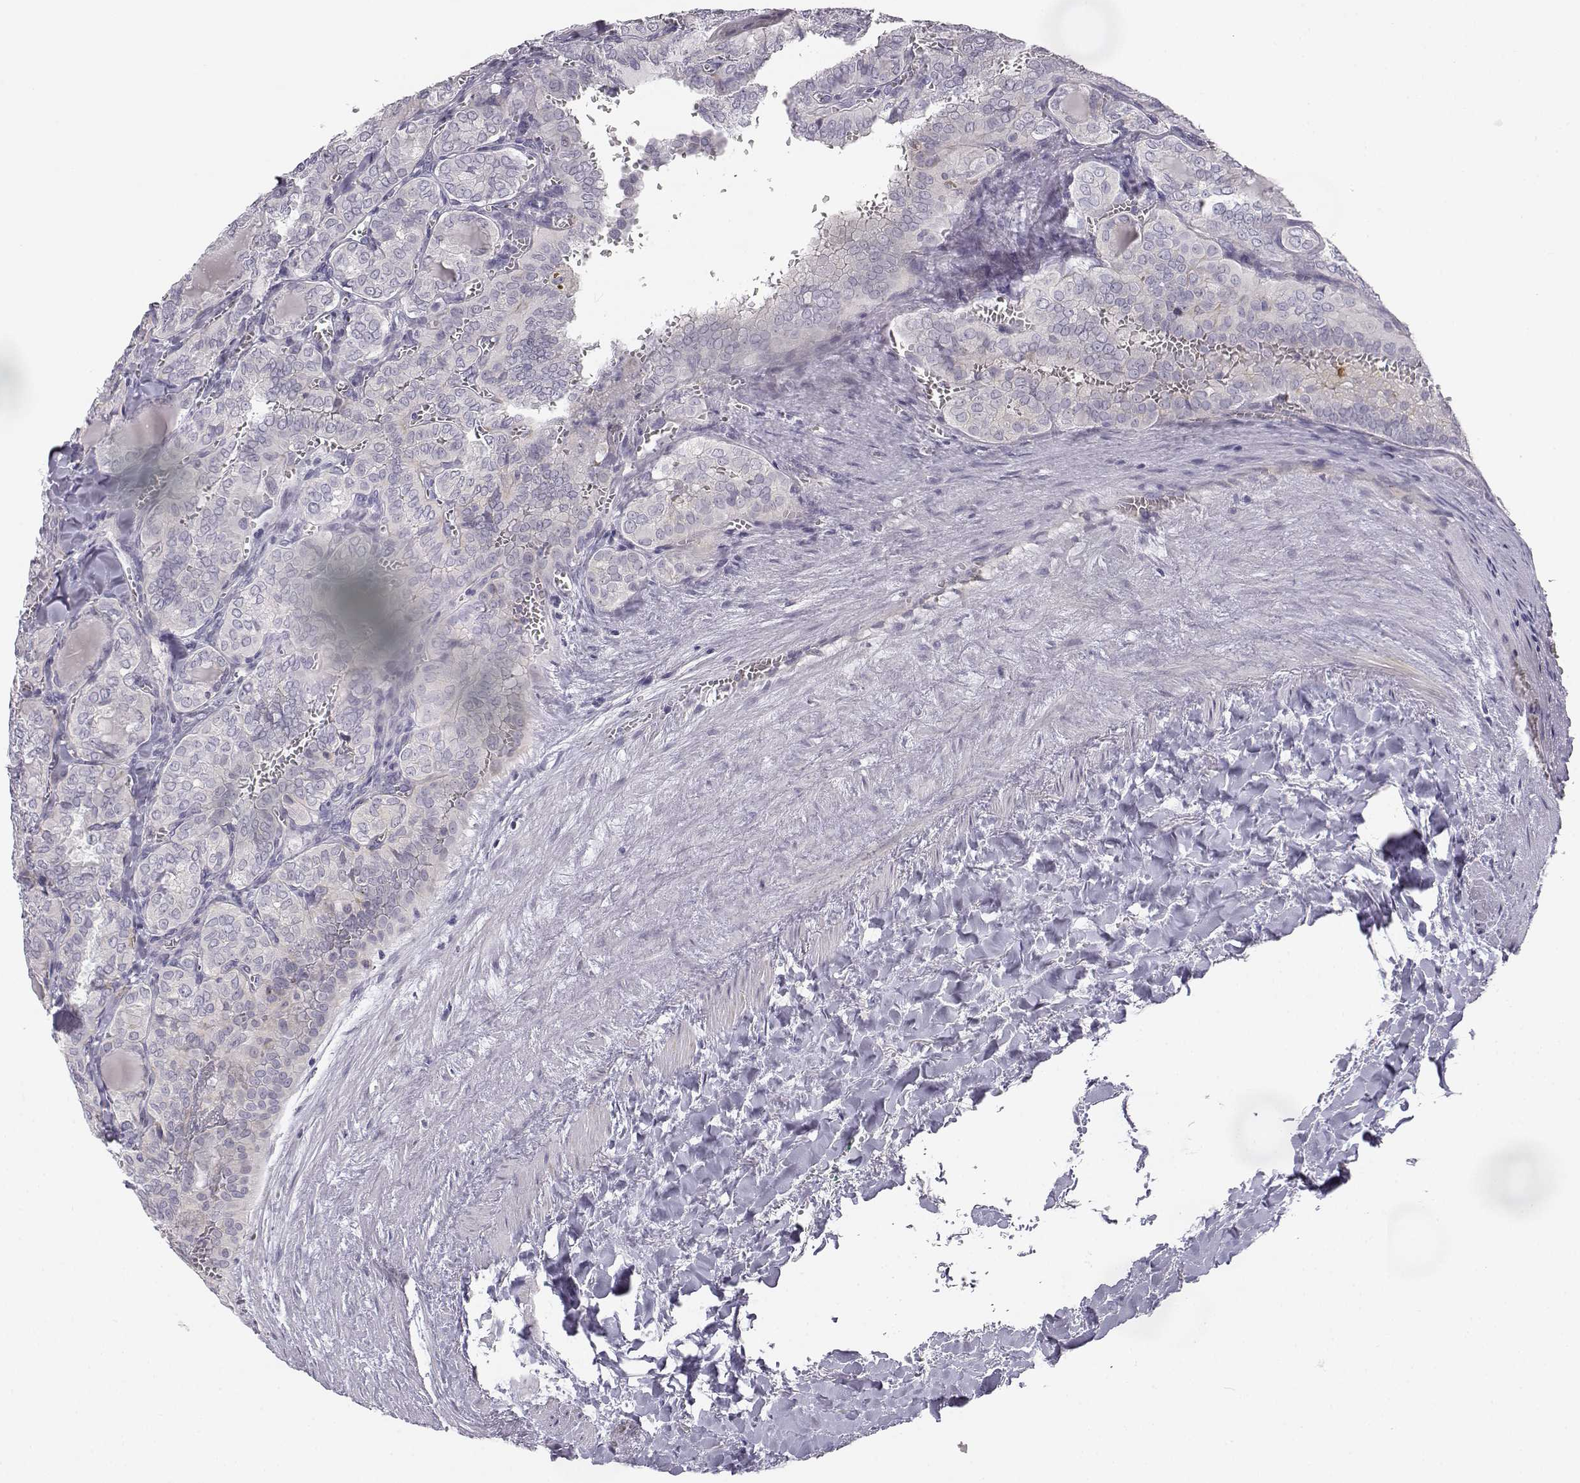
{"staining": {"intensity": "negative", "quantity": "none", "location": "none"}, "tissue": "thyroid cancer", "cell_type": "Tumor cells", "image_type": "cancer", "snomed": [{"axis": "morphology", "description": "Papillary adenocarcinoma, NOS"}, {"axis": "topography", "description": "Thyroid gland"}], "caption": "This micrograph is of thyroid cancer stained with IHC to label a protein in brown with the nuclei are counter-stained blue. There is no positivity in tumor cells.", "gene": "MYCBPAP", "patient": {"sex": "female", "age": 41}}